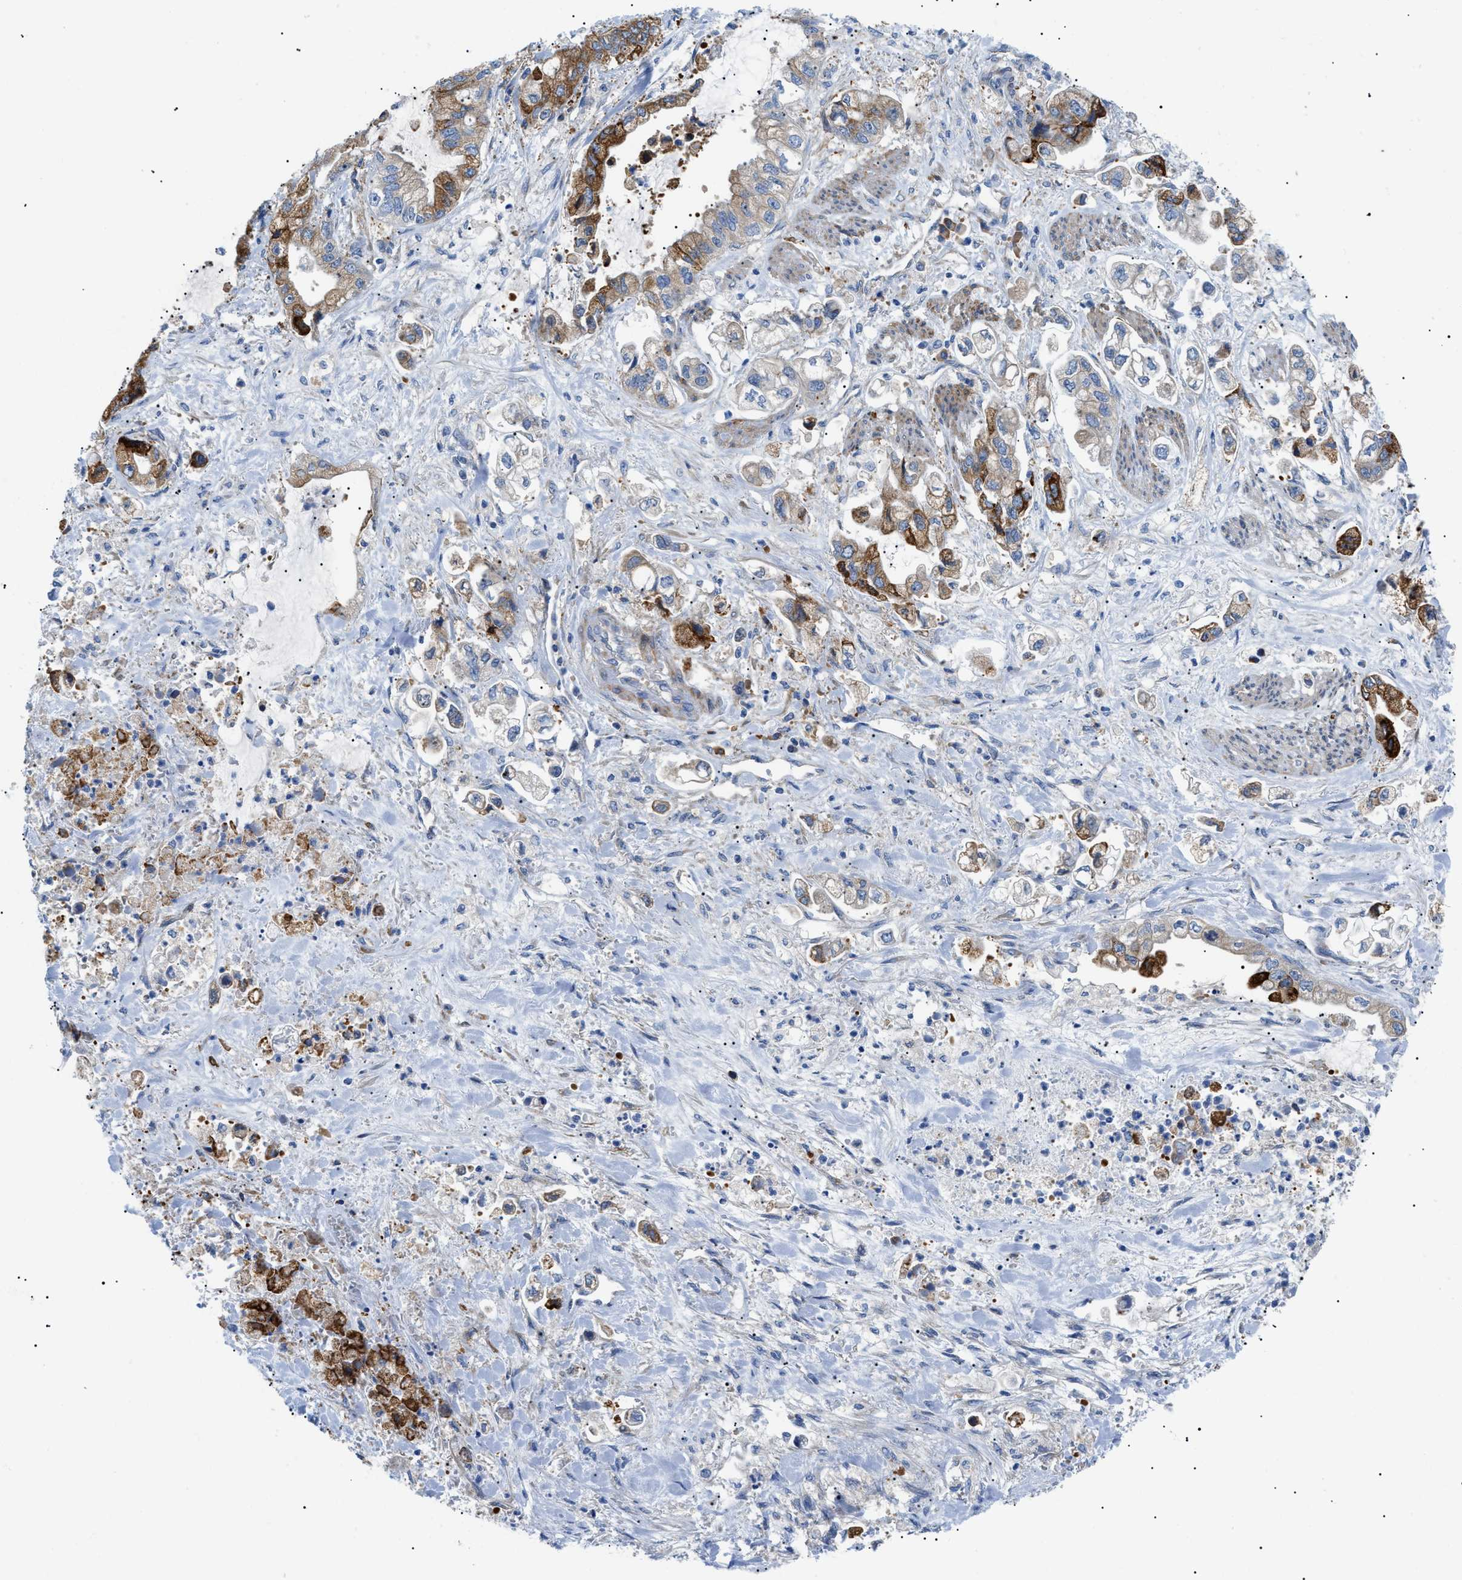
{"staining": {"intensity": "strong", "quantity": "25%-75%", "location": "cytoplasmic/membranous"}, "tissue": "stomach cancer", "cell_type": "Tumor cells", "image_type": "cancer", "snomed": [{"axis": "morphology", "description": "Normal tissue, NOS"}, {"axis": "morphology", "description": "Adenocarcinoma, NOS"}, {"axis": "topography", "description": "Stomach"}], "caption": "A high-resolution histopathology image shows immunohistochemistry (IHC) staining of stomach cancer, which exhibits strong cytoplasmic/membranous expression in about 25%-75% of tumor cells. Ihc stains the protein of interest in brown and the nuclei are stained blue.", "gene": "HSPB8", "patient": {"sex": "male", "age": 62}}